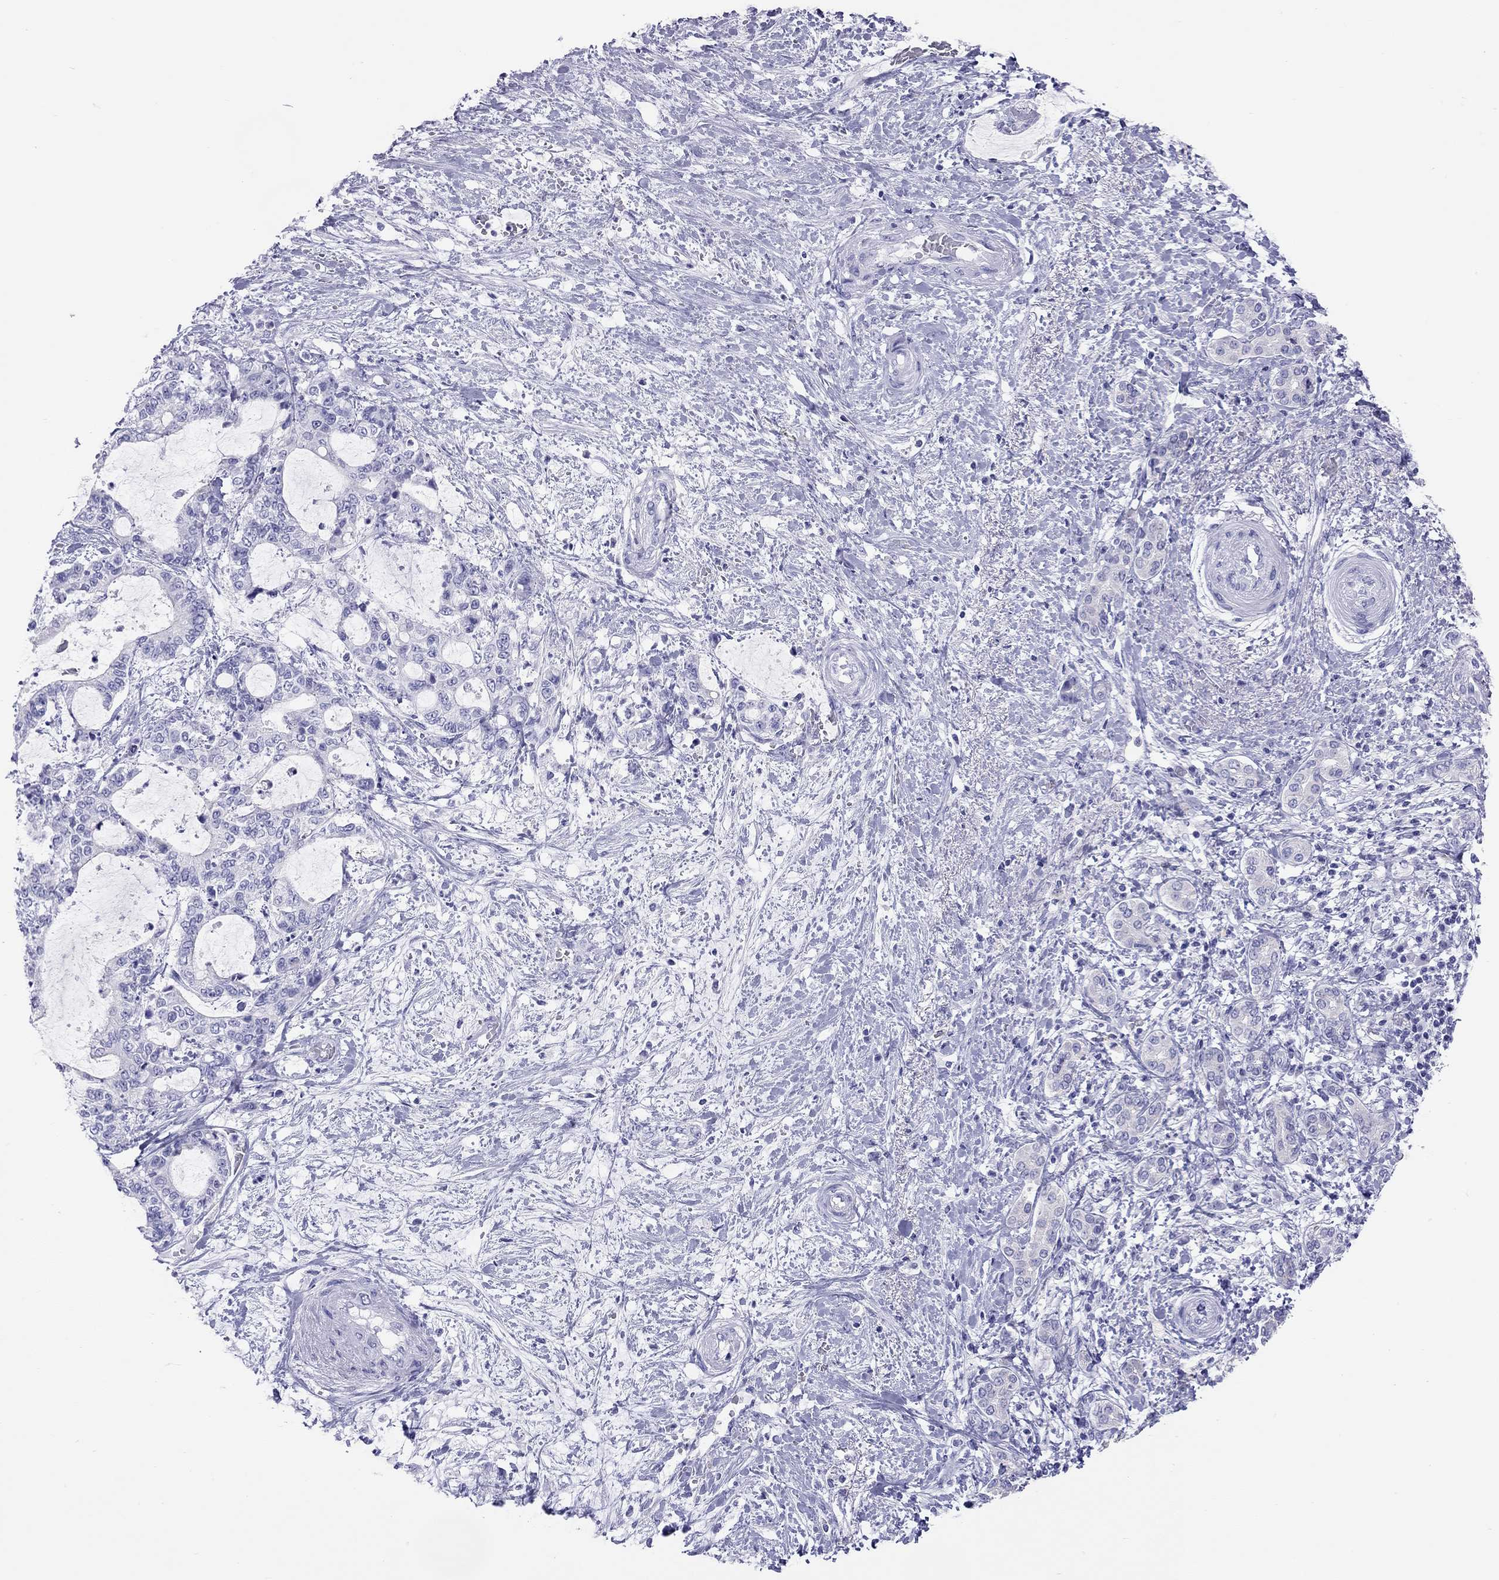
{"staining": {"intensity": "negative", "quantity": "none", "location": "none"}, "tissue": "liver cancer", "cell_type": "Tumor cells", "image_type": "cancer", "snomed": [{"axis": "morphology", "description": "Normal tissue, NOS"}, {"axis": "morphology", "description": "Cholangiocarcinoma"}, {"axis": "topography", "description": "Liver"}, {"axis": "topography", "description": "Peripheral nerve tissue"}], "caption": "Tumor cells show no significant protein expression in liver cancer.", "gene": "HLA-DQB2", "patient": {"sex": "female", "age": 73}}